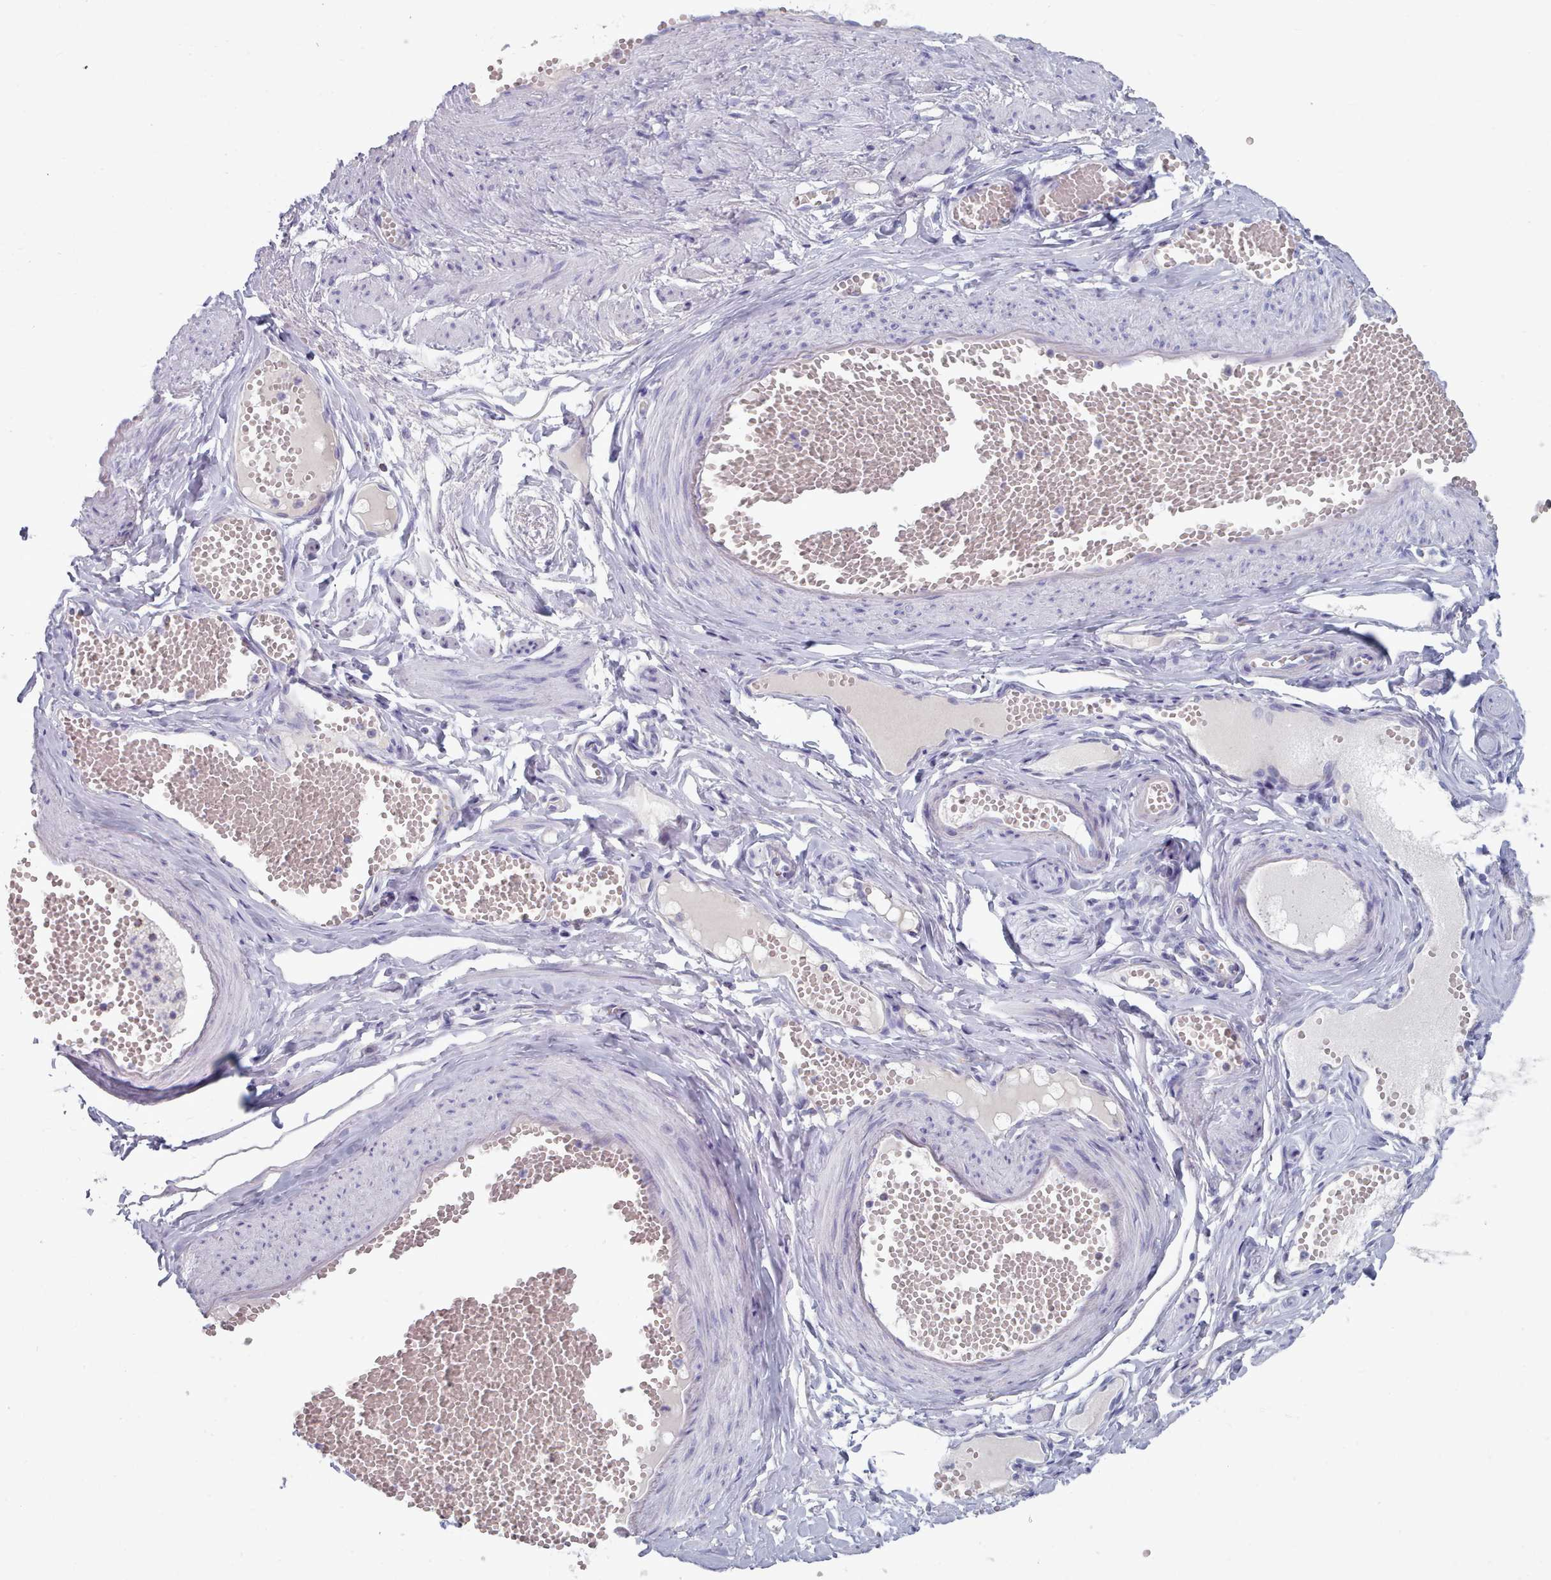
{"staining": {"intensity": "negative", "quantity": "none", "location": "none"}, "tissue": "adipose tissue", "cell_type": "Adipocytes", "image_type": "normal", "snomed": [{"axis": "morphology", "description": "Normal tissue, NOS"}, {"axis": "topography", "description": "Smooth muscle"}, {"axis": "topography", "description": "Peripheral nerve tissue"}], "caption": "DAB immunohistochemical staining of unremarkable adipose tissue exhibits no significant staining in adipocytes.", "gene": "HAO1", "patient": {"sex": "female", "age": 39}}